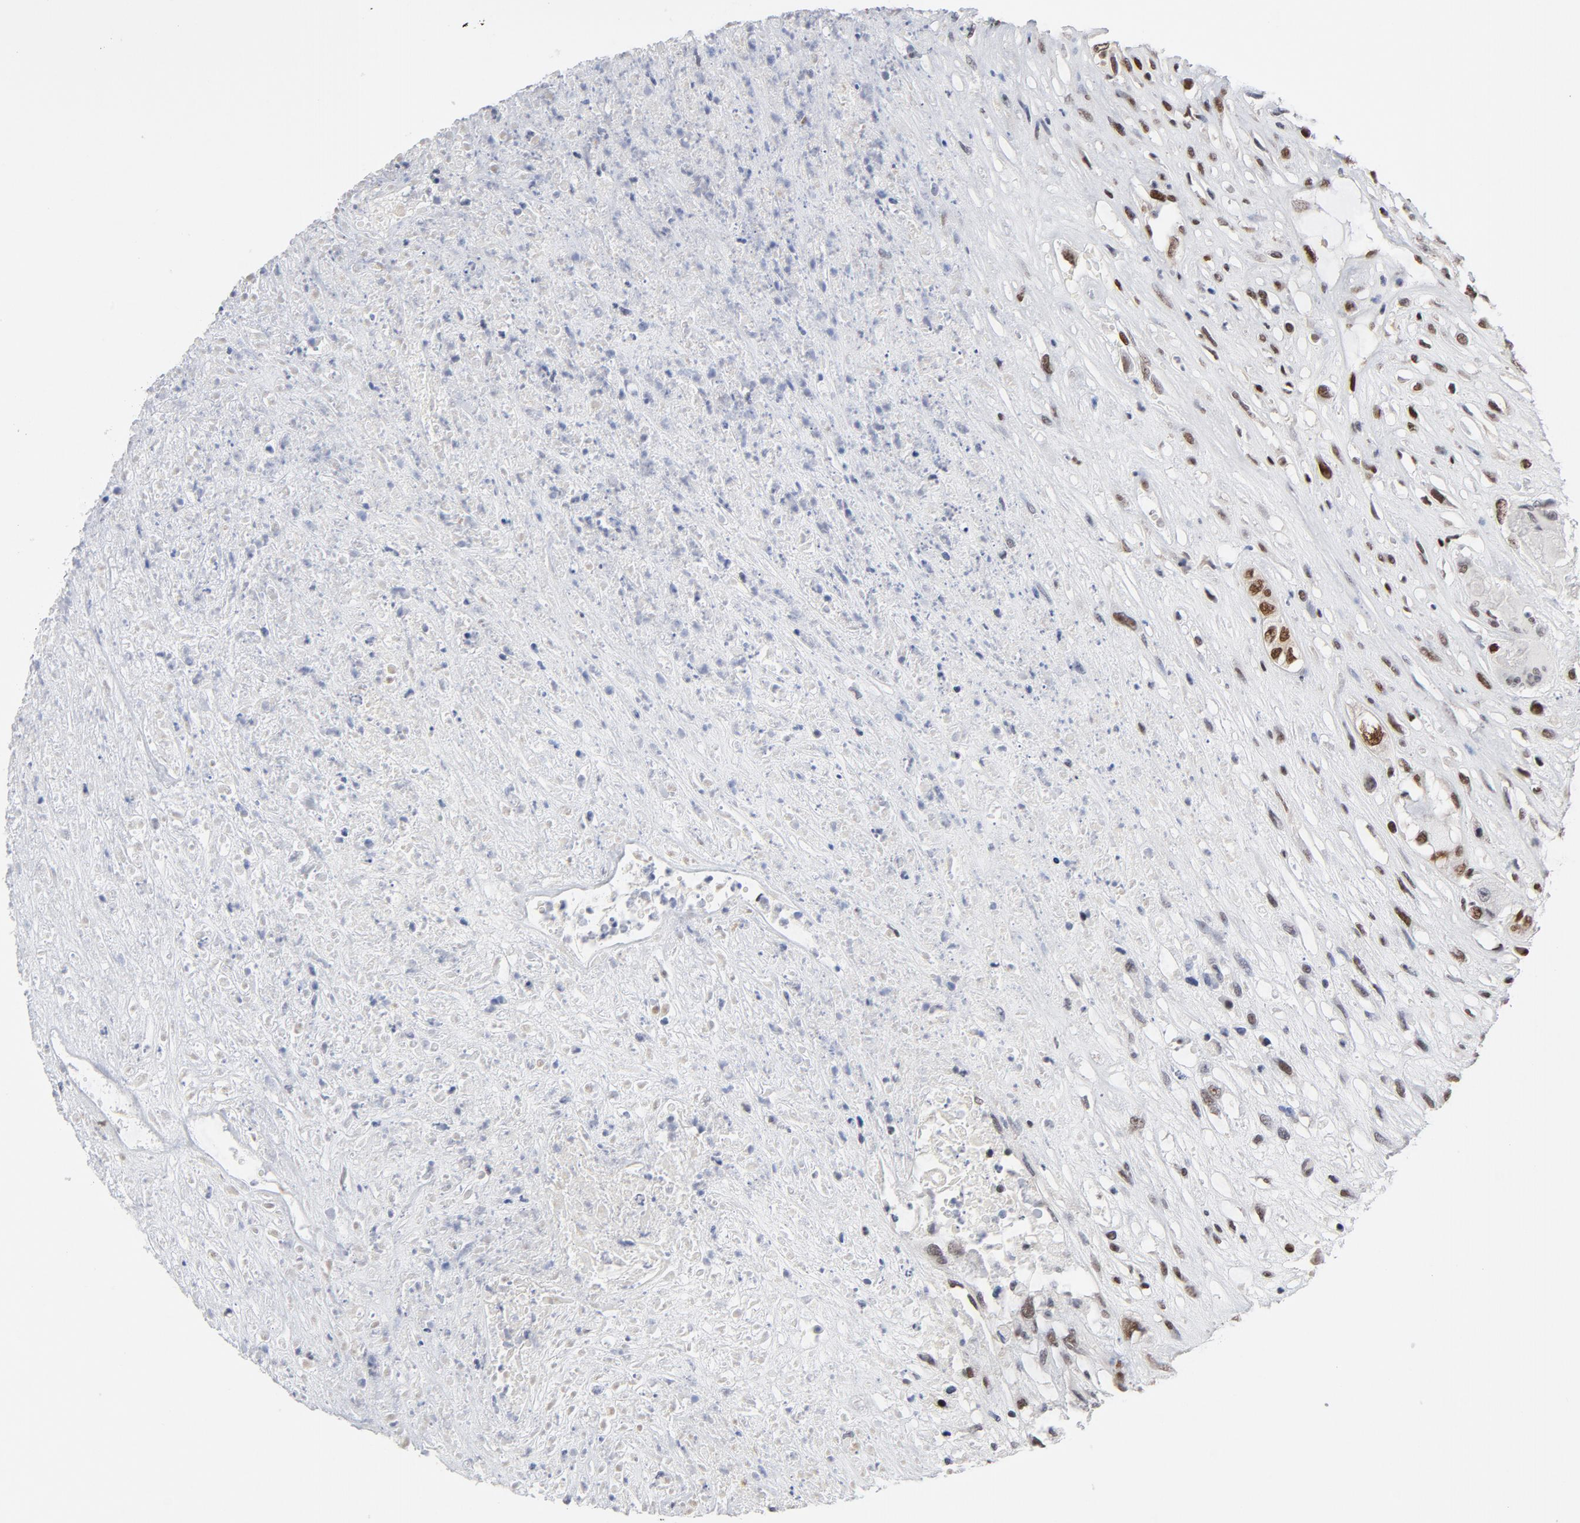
{"staining": {"intensity": "moderate", "quantity": ">75%", "location": "nuclear"}, "tissue": "head and neck cancer", "cell_type": "Tumor cells", "image_type": "cancer", "snomed": [{"axis": "morphology", "description": "Necrosis, NOS"}, {"axis": "morphology", "description": "Neoplasm, malignant, NOS"}, {"axis": "topography", "description": "Salivary gland"}, {"axis": "topography", "description": "Head-Neck"}], "caption": "Human head and neck neoplasm (malignant) stained with a protein marker reveals moderate staining in tumor cells.", "gene": "RFC4", "patient": {"sex": "male", "age": 43}}